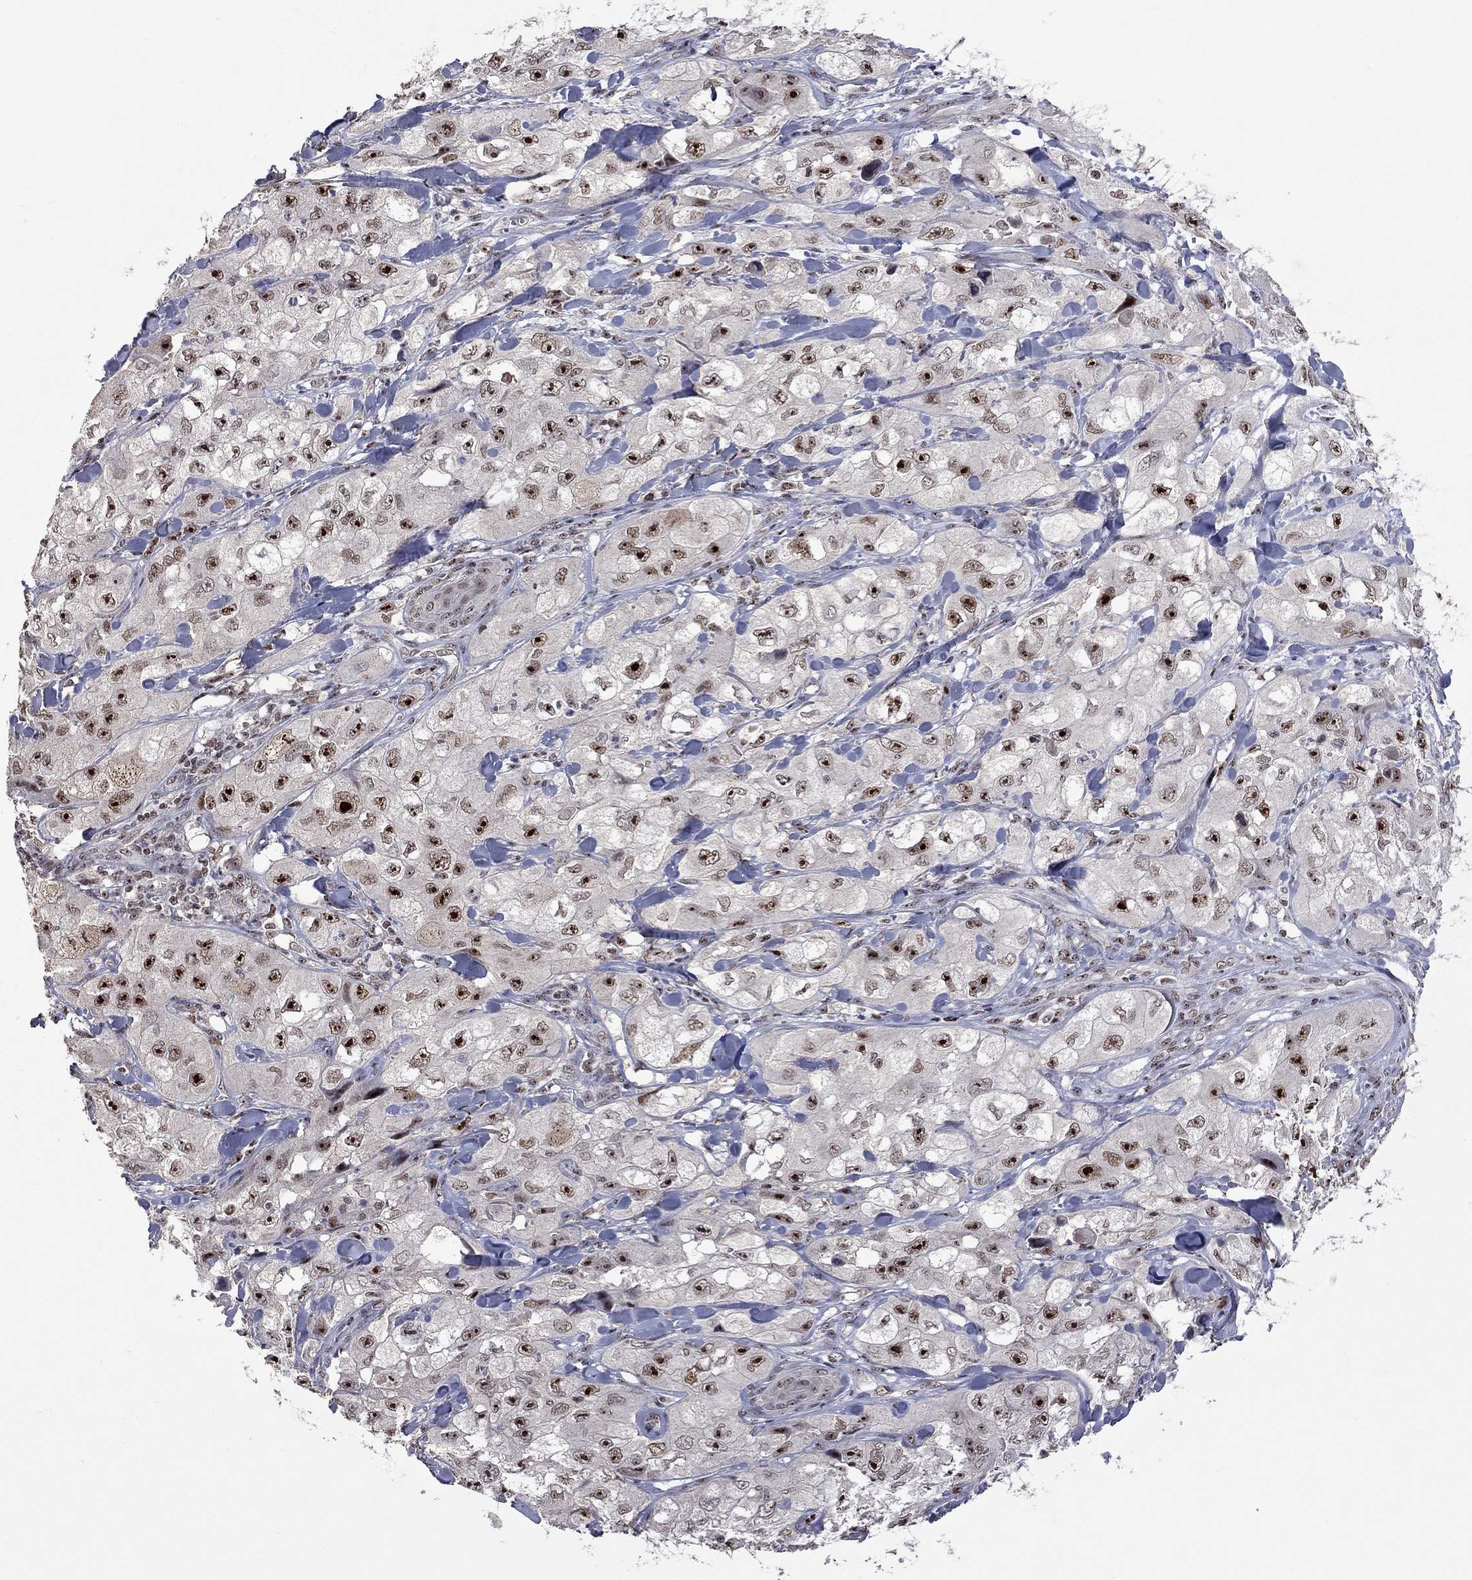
{"staining": {"intensity": "strong", "quantity": ">75%", "location": "nuclear"}, "tissue": "skin cancer", "cell_type": "Tumor cells", "image_type": "cancer", "snomed": [{"axis": "morphology", "description": "Squamous cell carcinoma, NOS"}, {"axis": "topography", "description": "Skin"}, {"axis": "topography", "description": "Subcutis"}], "caption": "Squamous cell carcinoma (skin) stained with a brown dye exhibits strong nuclear positive positivity in about >75% of tumor cells.", "gene": "SPOUT1", "patient": {"sex": "male", "age": 73}}